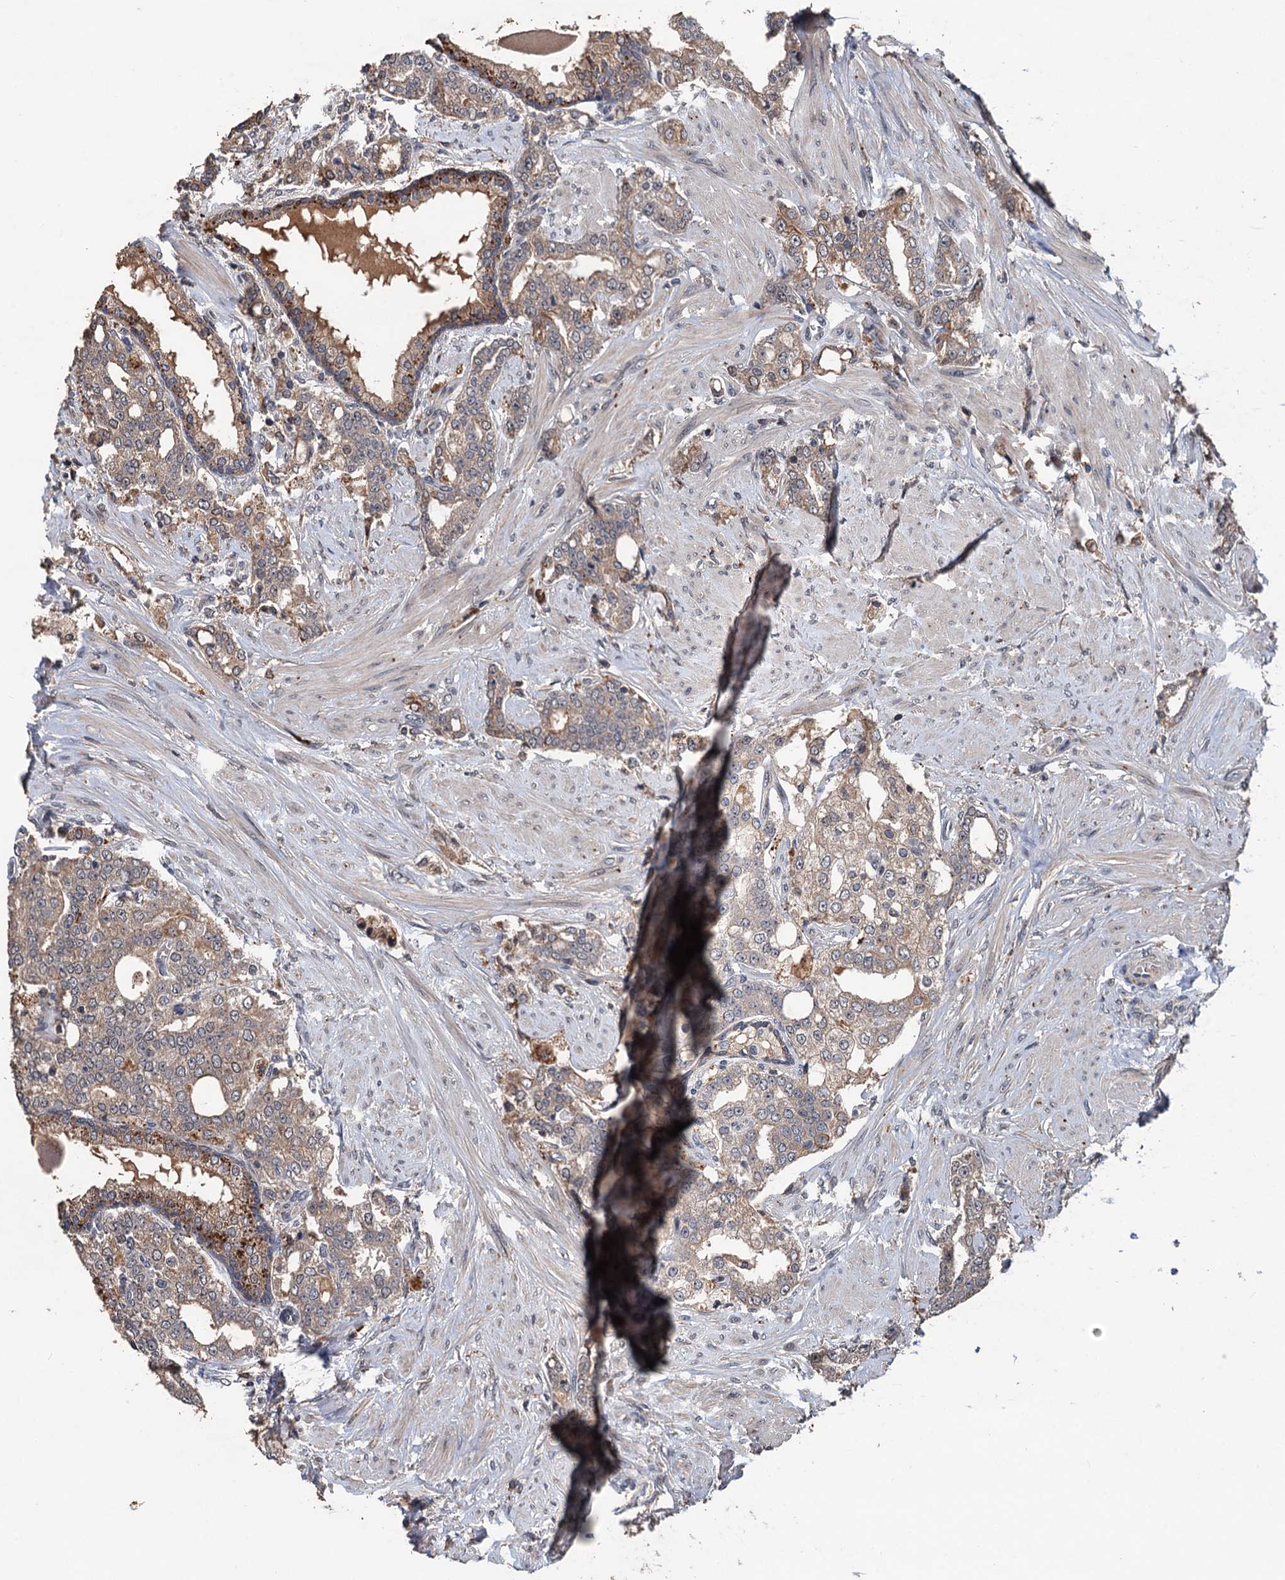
{"staining": {"intensity": "moderate", "quantity": ">75%", "location": "cytoplasmic/membranous"}, "tissue": "prostate cancer", "cell_type": "Tumor cells", "image_type": "cancer", "snomed": [{"axis": "morphology", "description": "Adenocarcinoma, High grade"}, {"axis": "topography", "description": "Prostate"}], "caption": "DAB immunohistochemical staining of prostate cancer (adenocarcinoma (high-grade)) displays moderate cytoplasmic/membranous protein staining in approximately >75% of tumor cells. Using DAB (3,3'-diaminobenzidine) (brown) and hematoxylin (blue) stains, captured at high magnification using brightfield microscopy.", "gene": "ZNF438", "patient": {"sex": "male", "age": 64}}